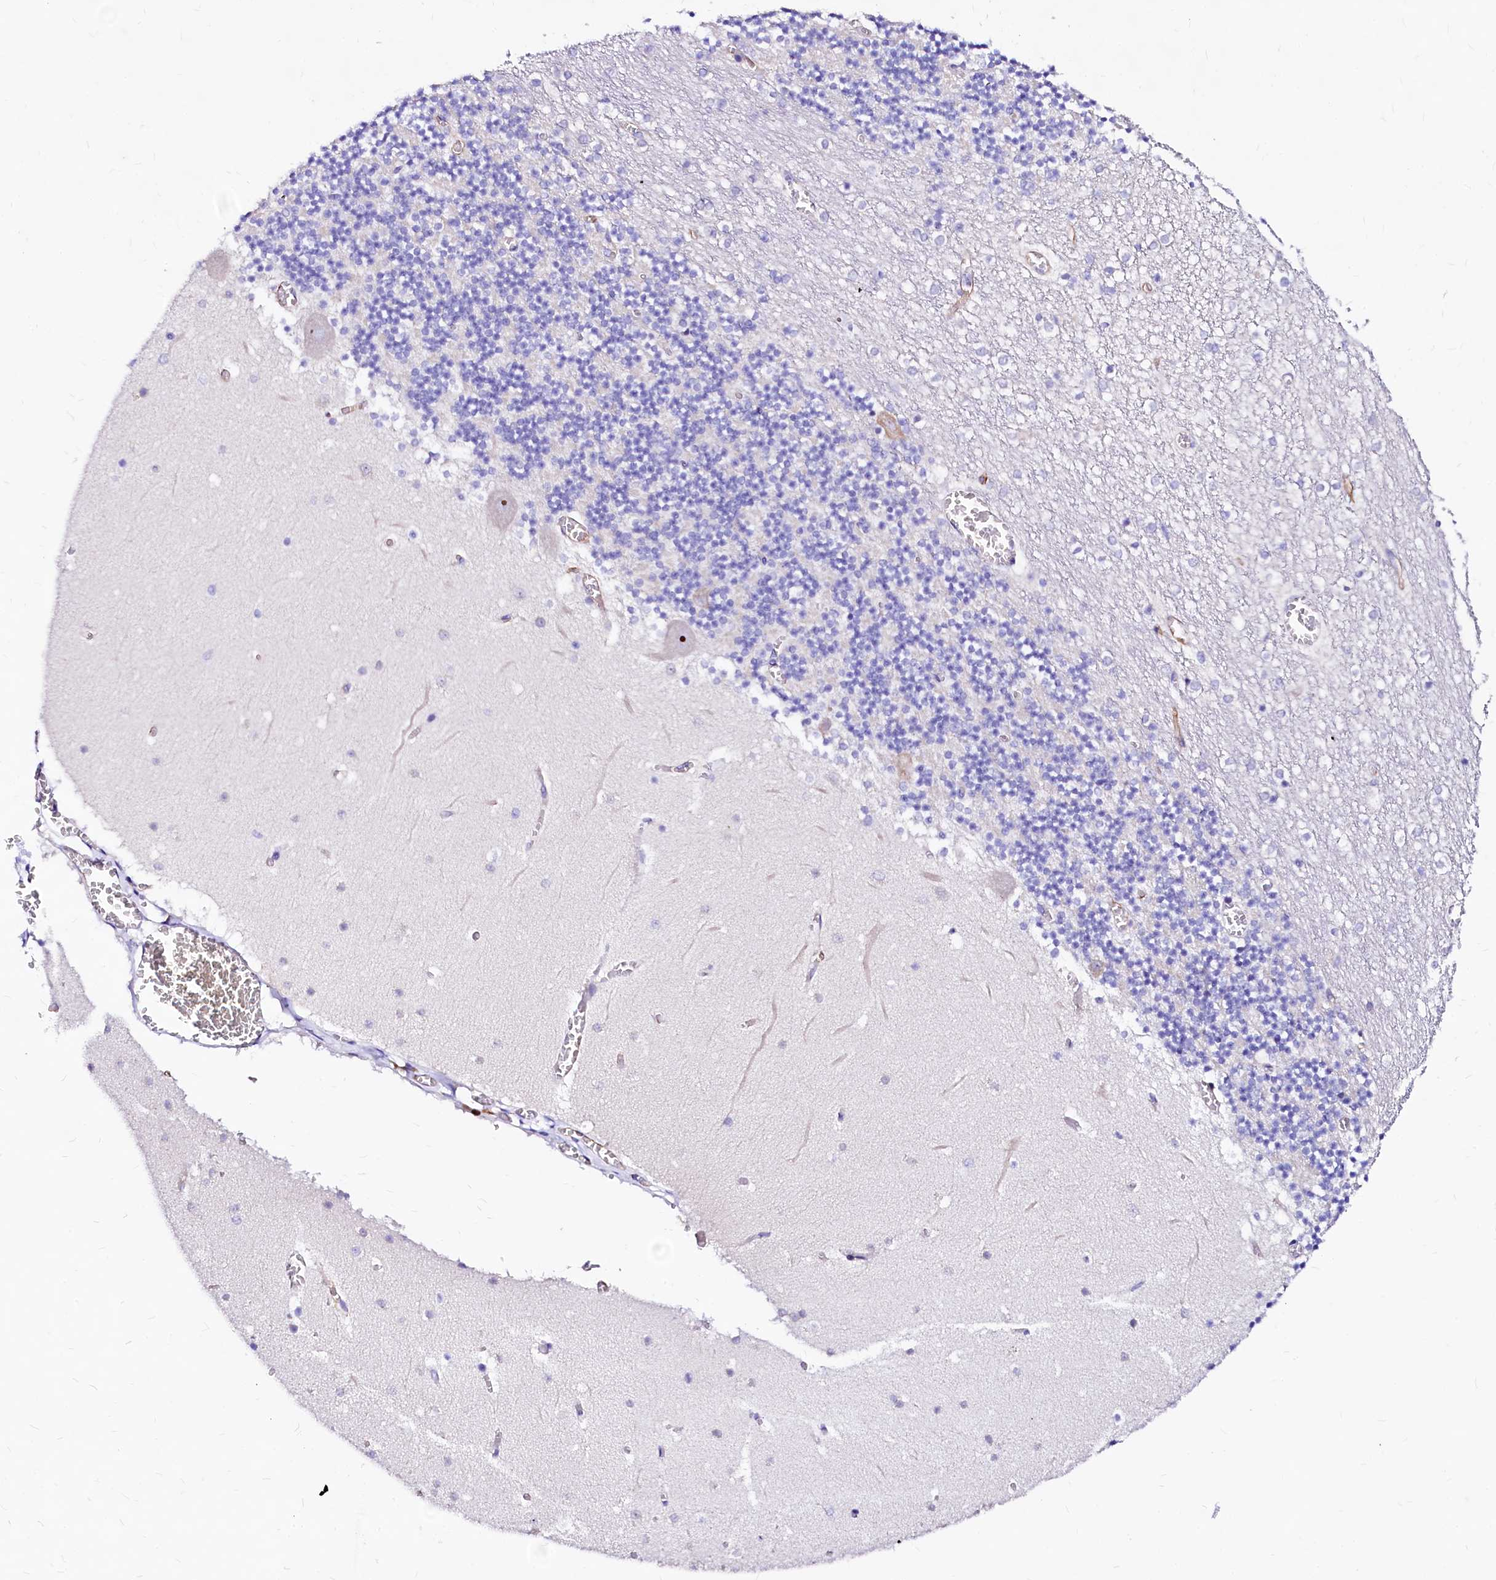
{"staining": {"intensity": "negative", "quantity": "none", "location": "none"}, "tissue": "cerebellum", "cell_type": "Cells in granular layer", "image_type": "normal", "snomed": [{"axis": "morphology", "description": "Normal tissue, NOS"}, {"axis": "topography", "description": "Cerebellum"}], "caption": "High magnification brightfield microscopy of unremarkable cerebellum stained with DAB (3,3'-diaminobenzidine) (brown) and counterstained with hematoxylin (blue): cells in granular layer show no significant staining.", "gene": "SFR1", "patient": {"sex": "female", "age": 28}}